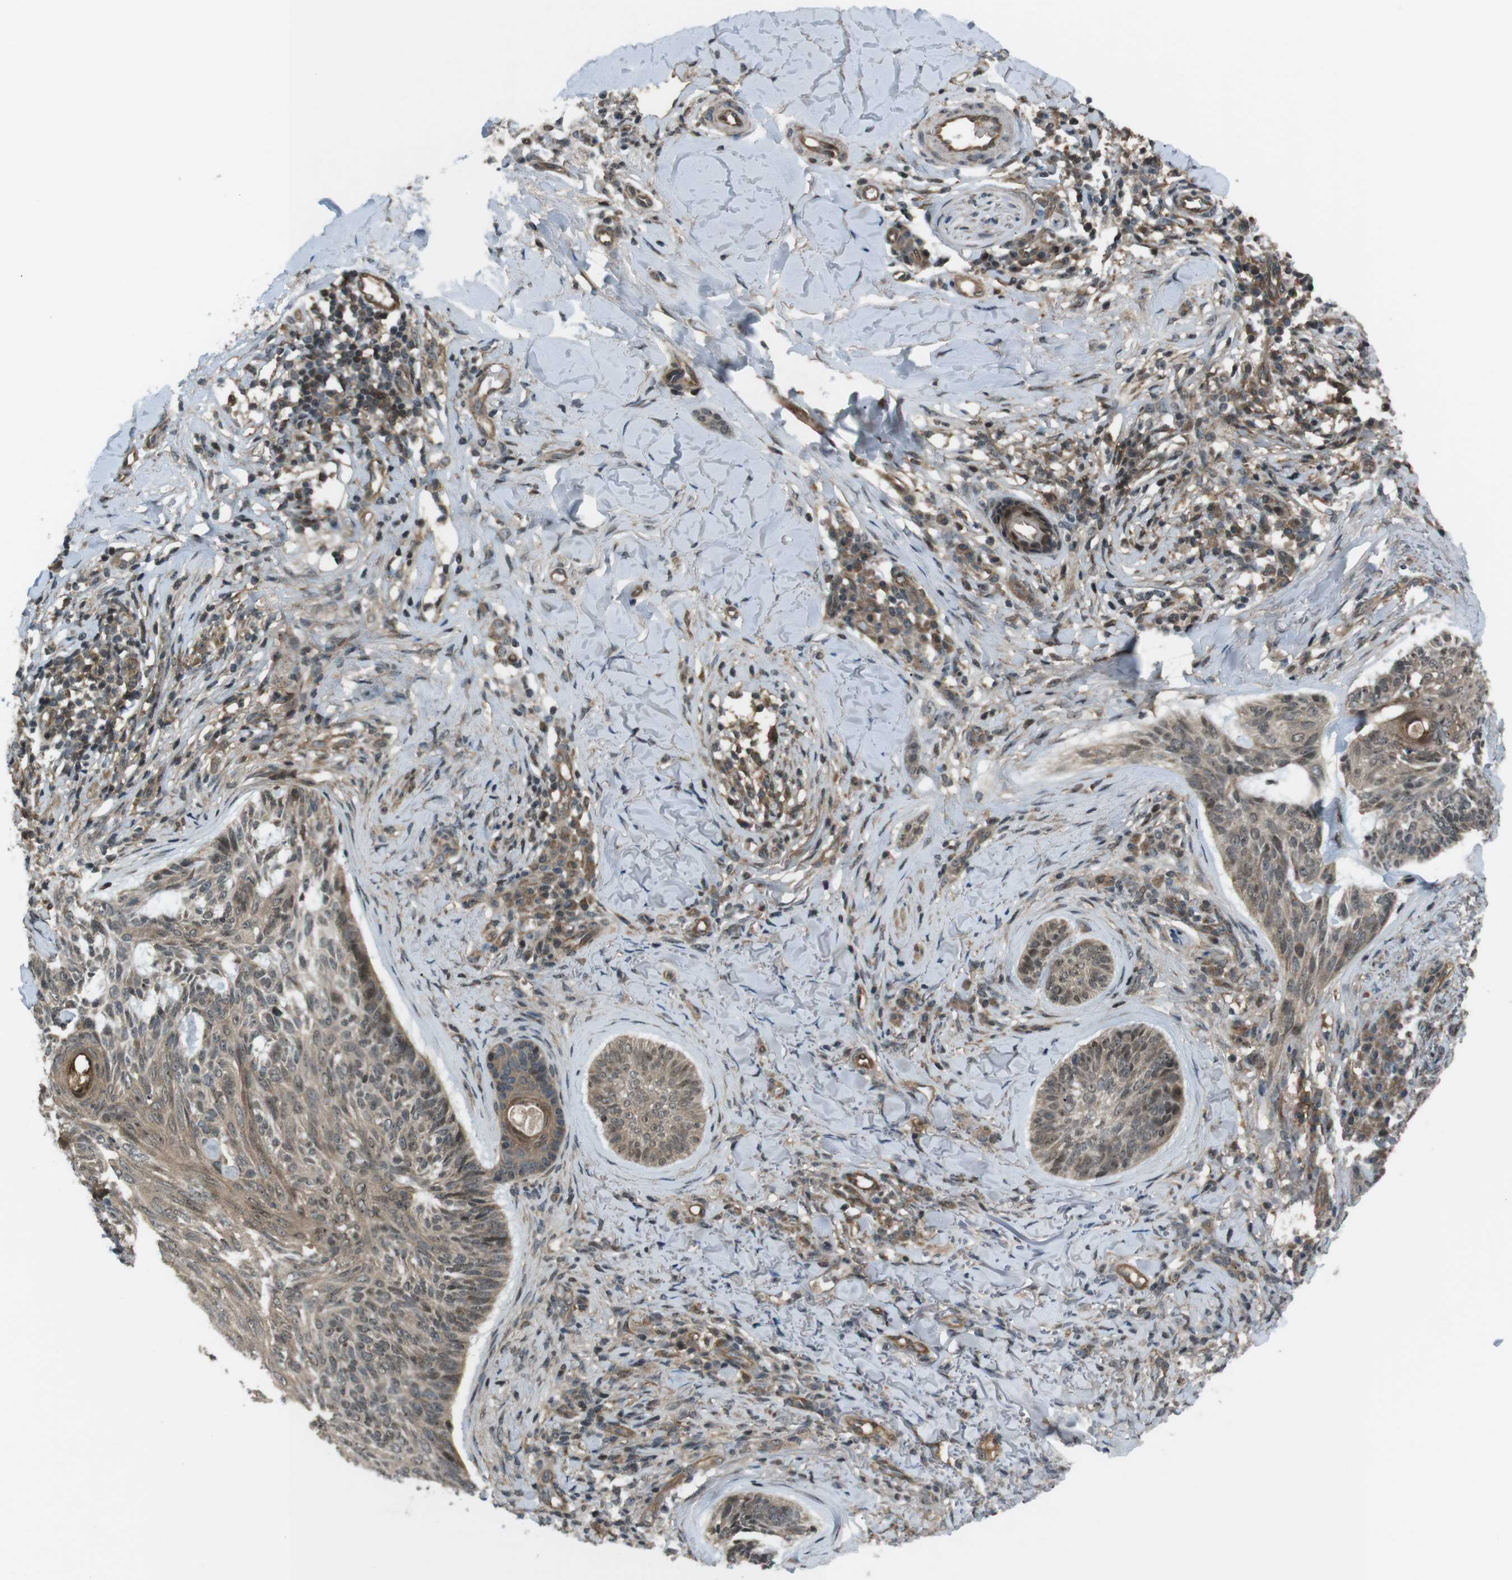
{"staining": {"intensity": "moderate", "quantity": ">75%", "location": "cytoplasmic/membranous,nuclear"}, "tissue": "skin cancer", "cell_type": "Tumor cells", "image_type": "cancer", "snomed": [{"axis": "morphology", "description": "Basal cell carcinoma"}, {"axis": "topography", "description": "Skin"}], "caption": "Human skin cancer stained with a protein marker demonstrates moderate staining in tumor cells.", "gene": "TIAM2", "patient": {"sex": "male", "age": 43}}